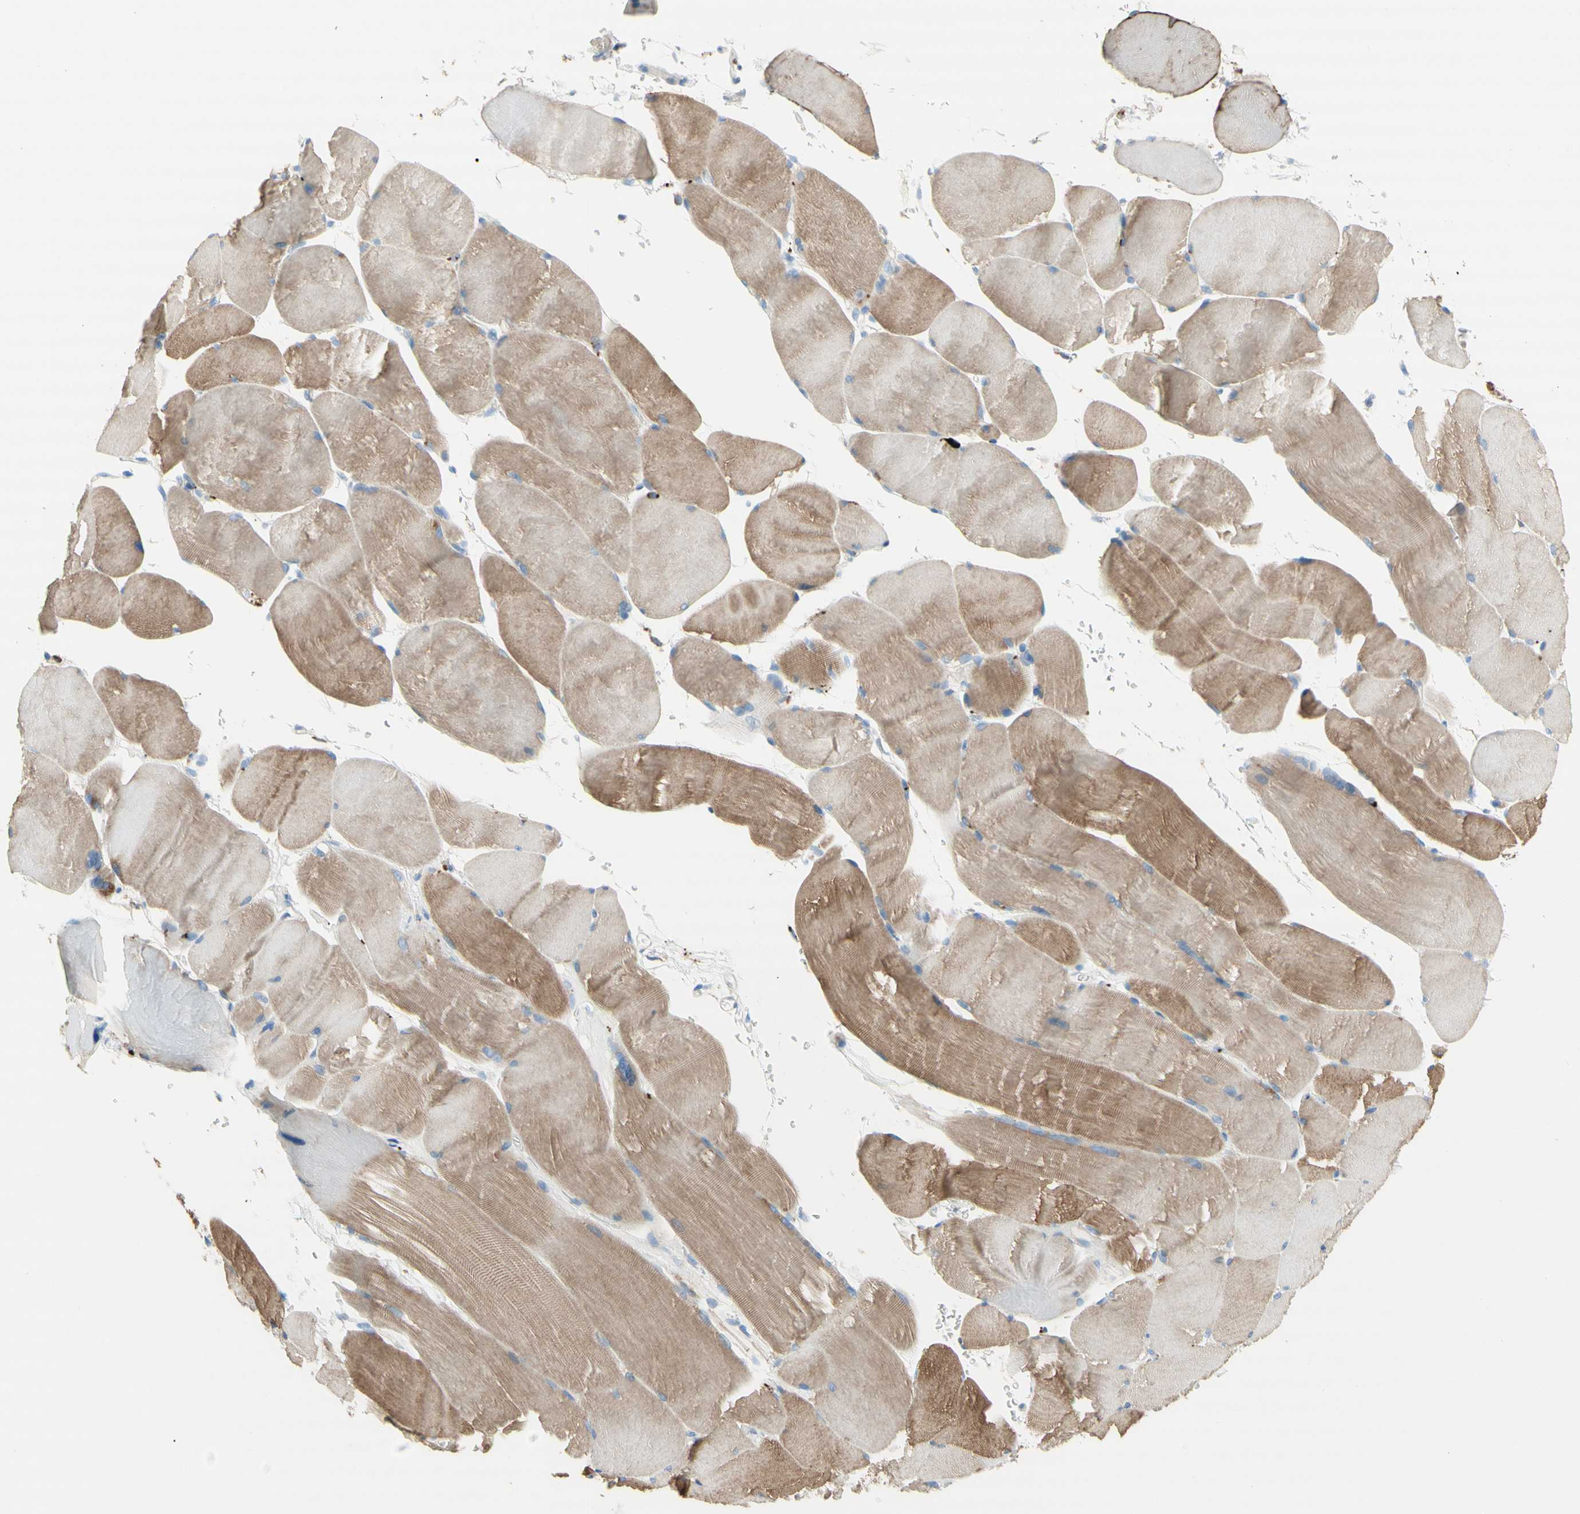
{"staining": {"intensity": "moderate", "quantity": ">75%", "location": "cytoplasmic/membranous"}, "tissue": "skeletal muscle", "cell_type": "Myocytes", "image_type": "normal", "snomed": [{"axis": "morphology", "description": "Normal tissue, NOS"}, {"axis": "topography", "description": "Skin"}, {"axis": "topography", "description": "Skeletal muscle"}], "caption": "Immunohistochemistry (DAB (3,3'-diaminobenzidine)) staining of normal skeletal muscle exhibits moderate cytoplasmic/membranous protein expression in approximately >75% of myocytes. The staining was performed using DAB (3,3'-diaminobenzidine) to visualize the protein expression in brown, while the nuclei were stained in blue with hematoxylin (Magnification: 20x).", "gene": "URB2", "patient": {"sex": "male", "age": 83}}